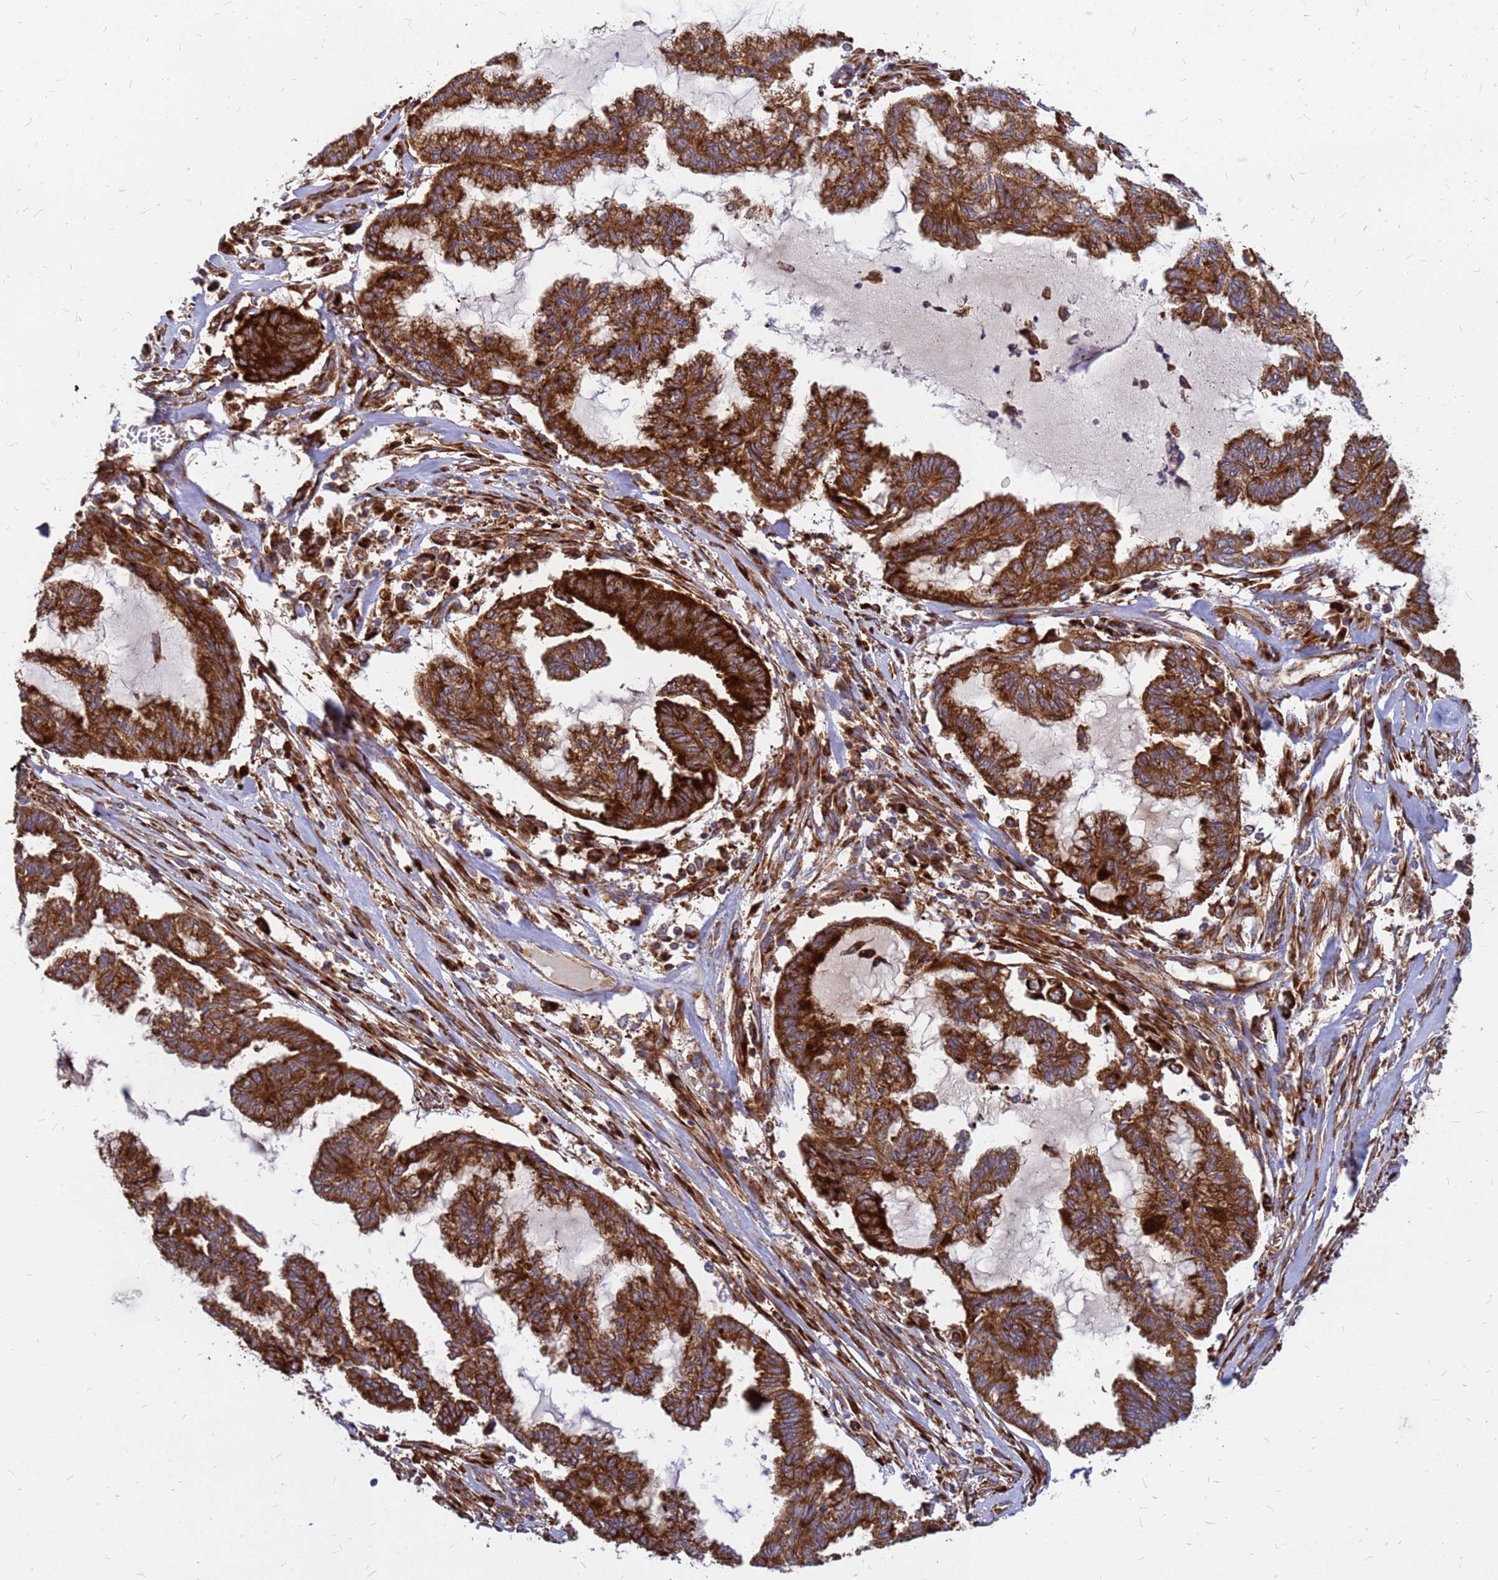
{"staining": {"intensity": "strong", "quantity": ">75%", "location": "cytoplasmic/membranous"}, "tissue": "endometrial cancer", "cell_type": "Tumor cells", "image_type": "cancer", "snomed": [{"axis": "morphology", "description": "Adenocarcinoma, NOS"}, {"axis": "topography", "description": "Endometrium"}], "caption": "Protein staining of endometrial adenocarcinoma tissue displays strong cytoplasmic/membranous positivity in about >75% of tumor cells.", "gene": "RPL8", "patient": {"sex": "female", "age": 86}}